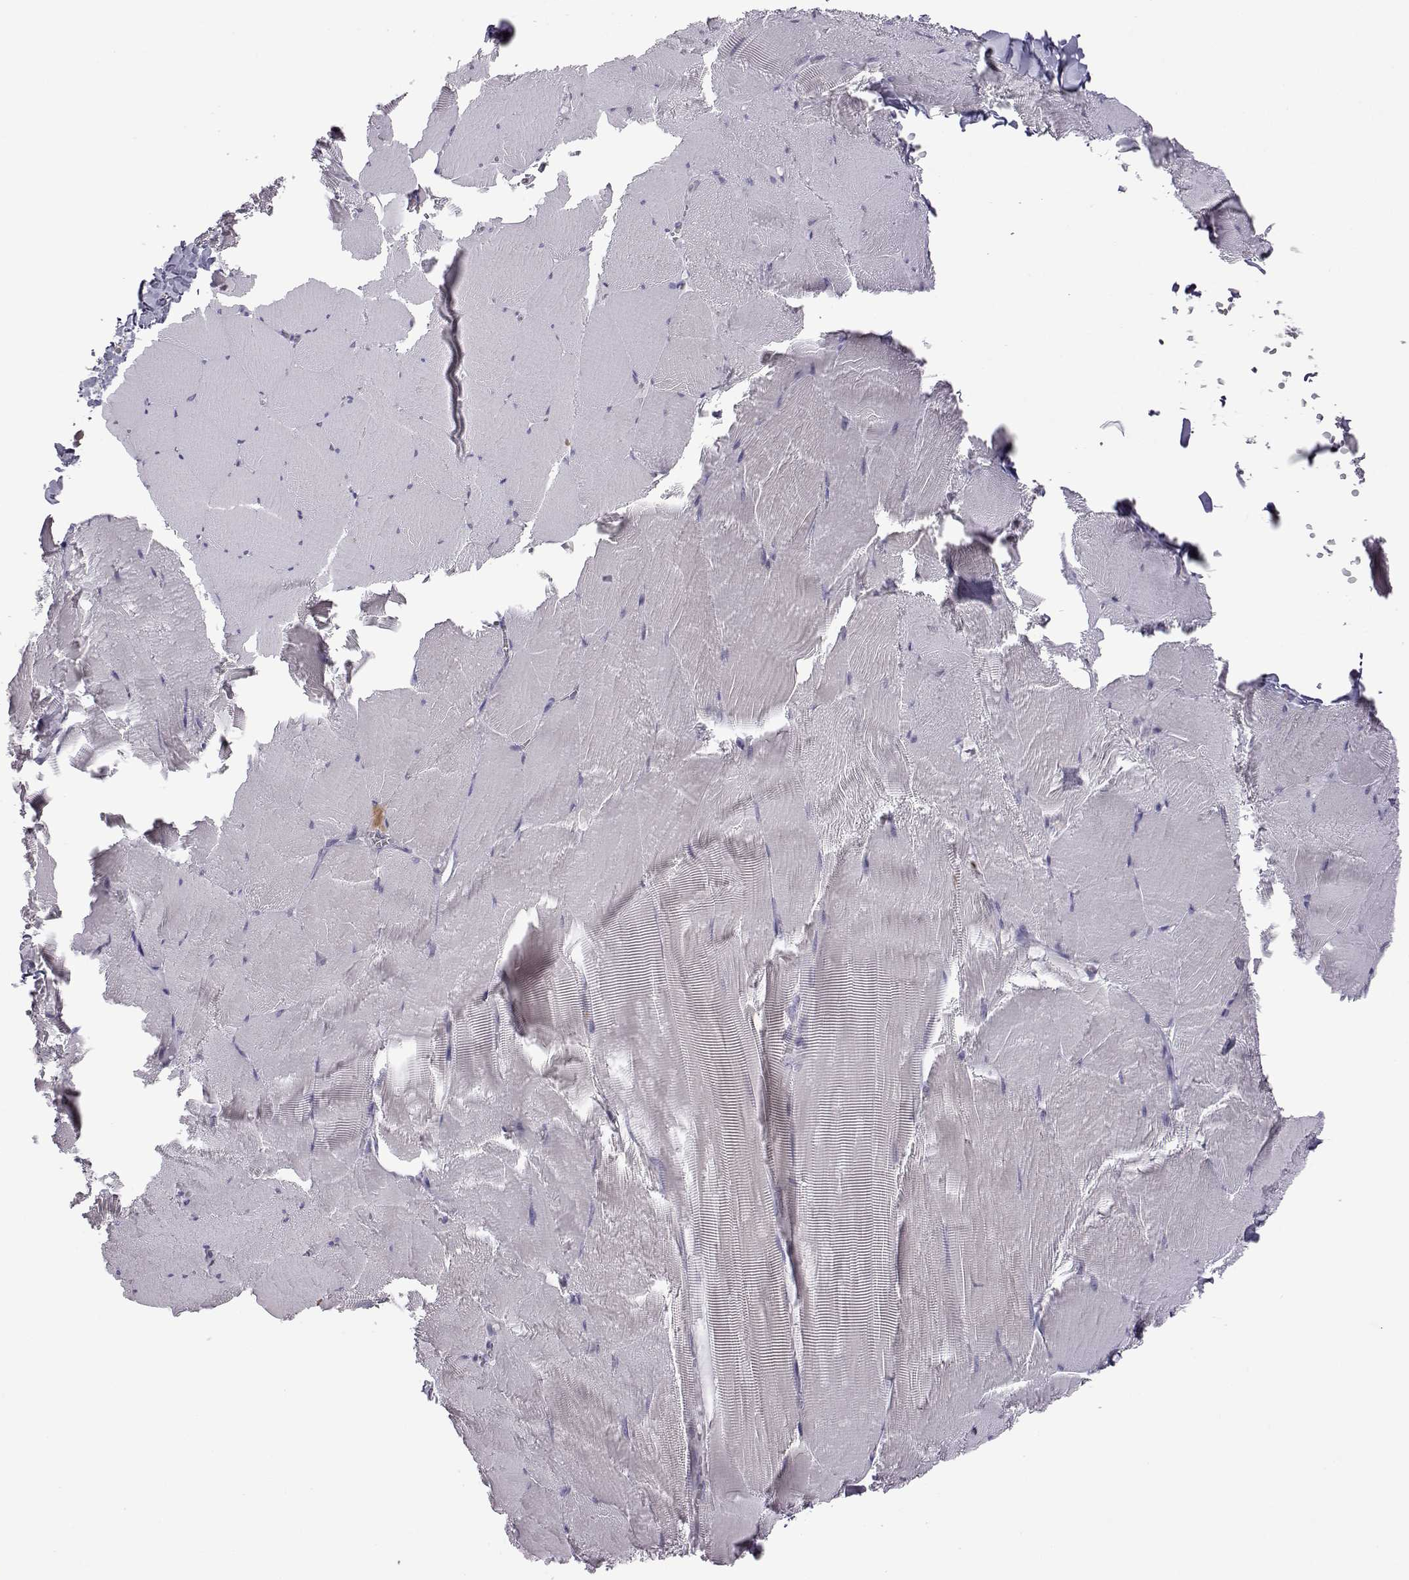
{"staining": {"intensity": "negative", "quantity": "none", "location": "none"}, "tissue": "skeletal muscle", "cell_type": "Myocytes", "image_type": "normal", "snomed": [{"axis": "morphology", "description": "Normal tissue, NOS"}, {"axis": "morphology", "description": "Malignant melanoma, Metastatic site"}, {"axis": "topography", "description": "Skeletal muscle"}], "caption": "The photomicrograph shows no significant staining in myocytes of skeletal muscle. Nuclei are stained in blue.", "gene": "VGF", "patient": {"sex": "male", "age": 50}}